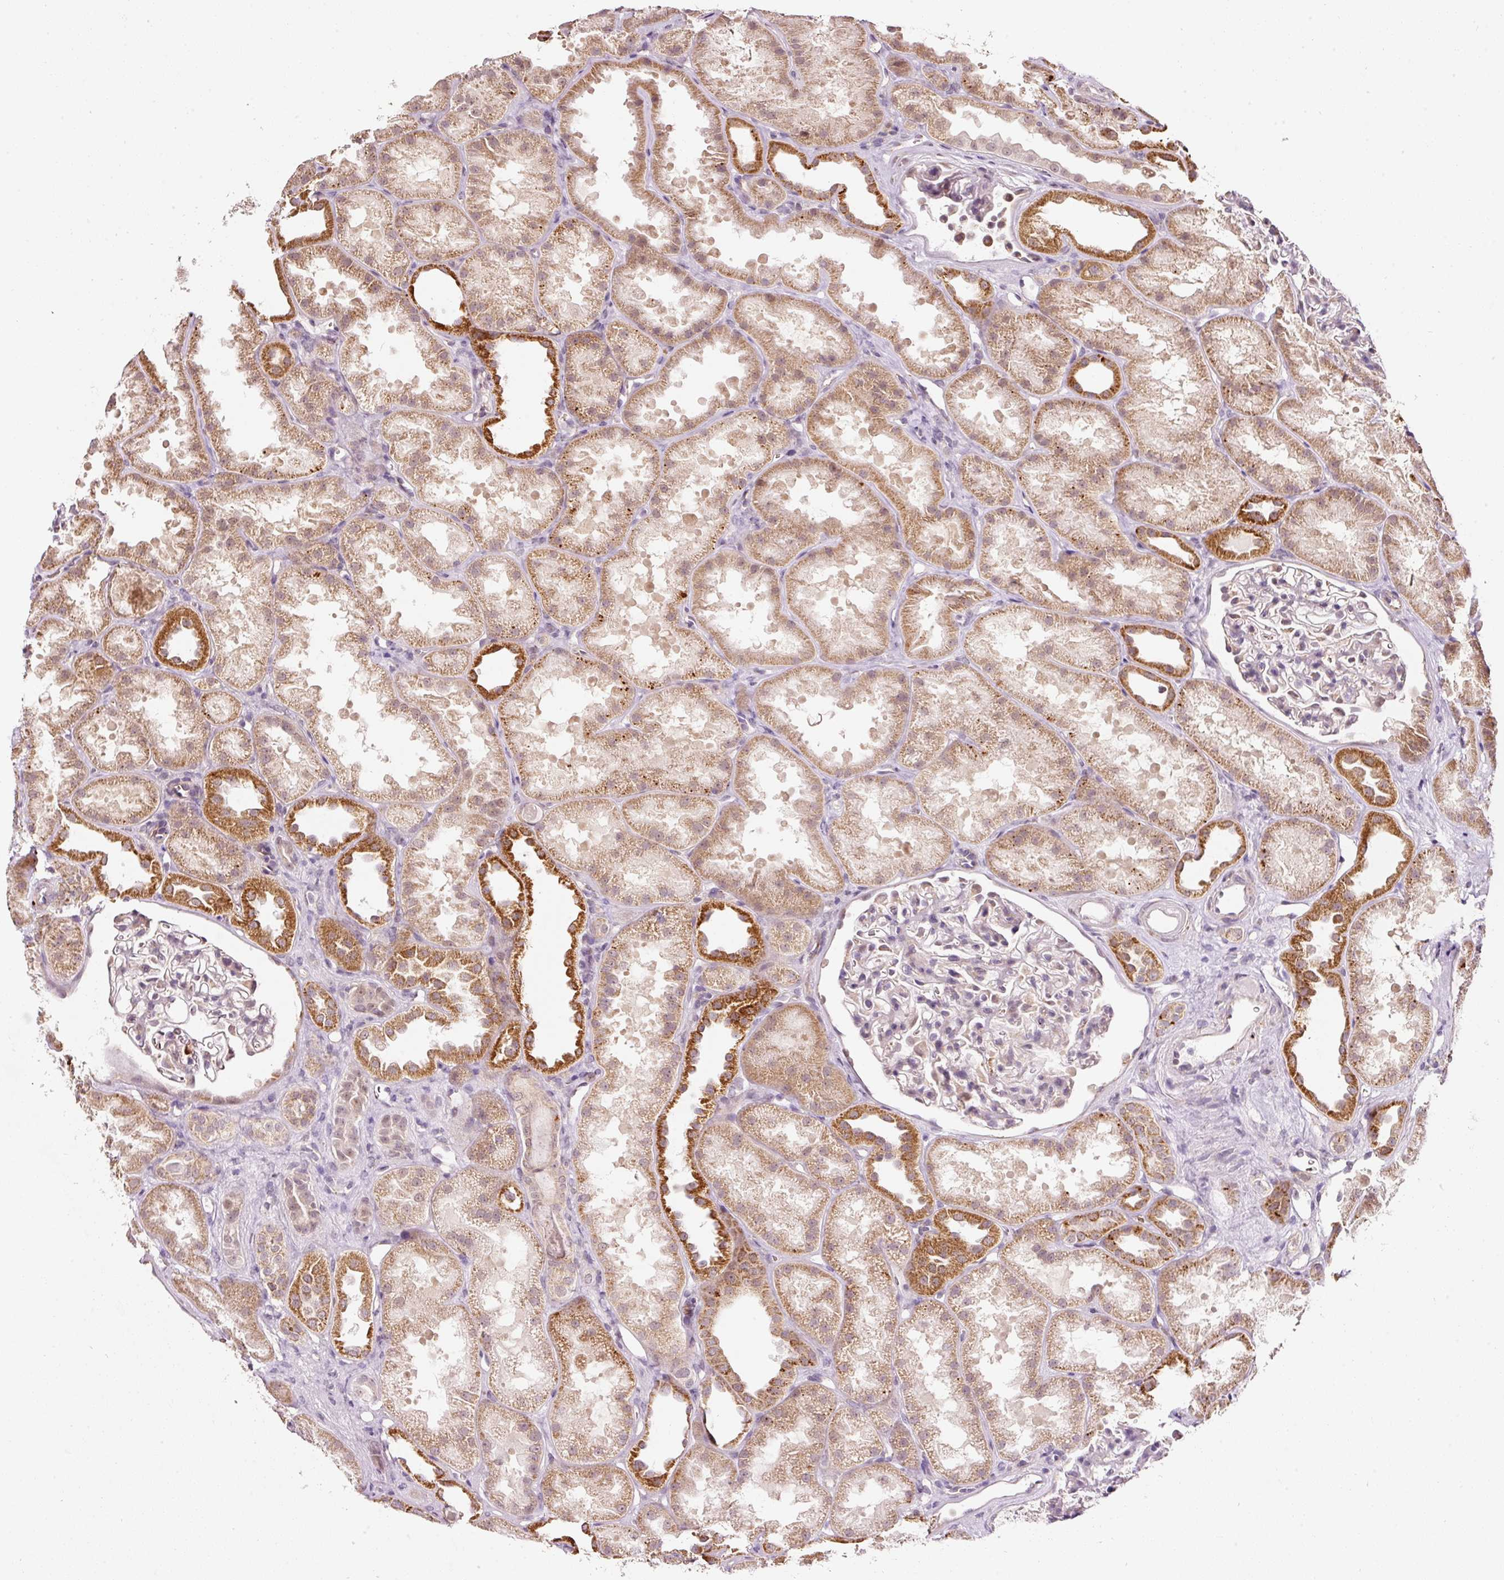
{"staining": {"intensity": "weak", "quantity": "<25%", "location": "cytoplasmic/membranous"}, "tissue": "kidney", "cell_type": "Cells in glomeruli", "image_type": "normal", "snomed": [{"axis": "morphology", "description": "Normal tissue, NOS"}, {"axis": "topography", "description": "Kidney"}], "caption": "The histopathology image reveals no staining of cells in glomeruli in benign kidney. (DAB (3,3'-diaminobenzidine) immunohistochemistry (IHC) with hematoxylin counter stain).", "gene": "ZNF460", "patient": {"sex": "male", "age": 61}}